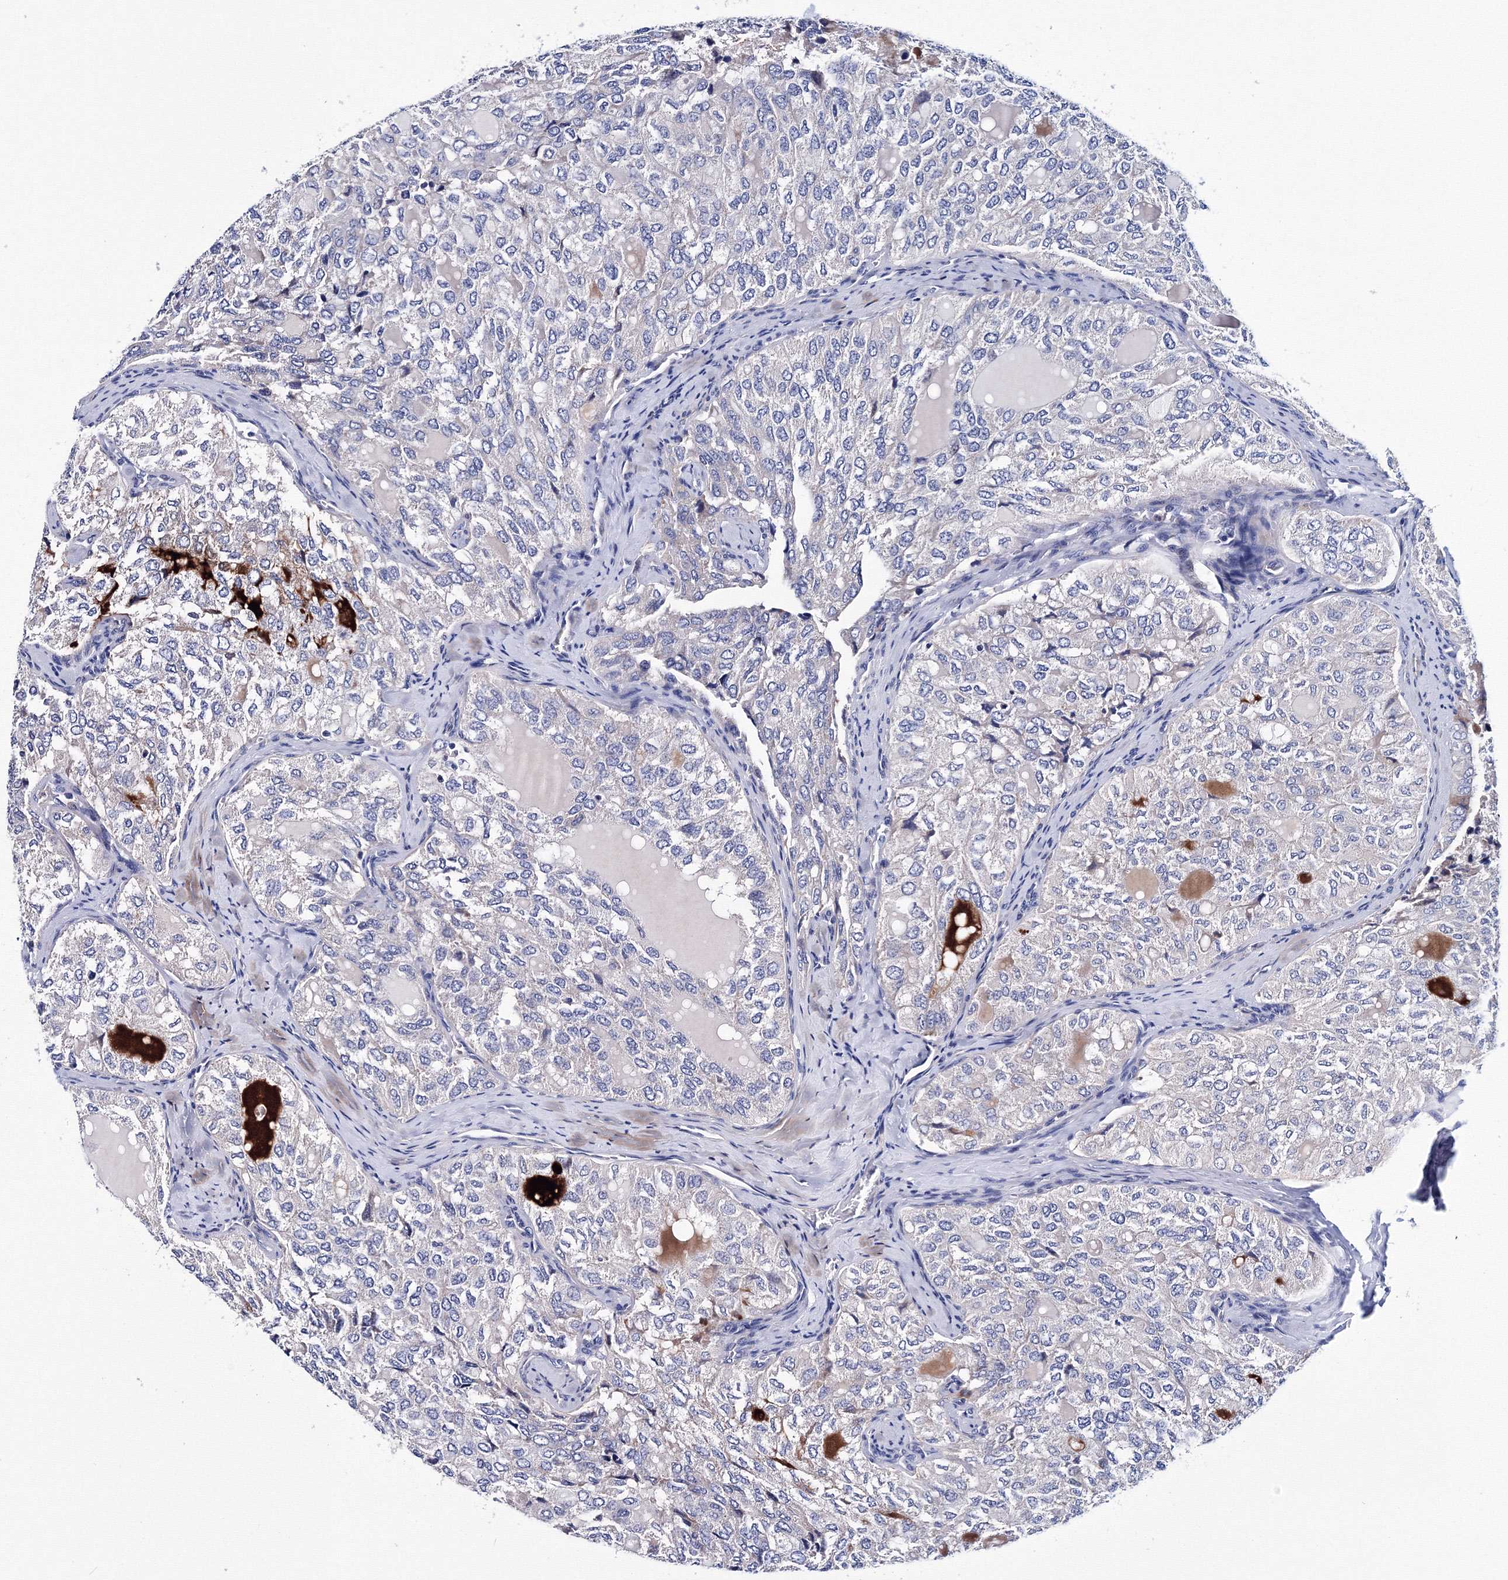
{"staining": {"intensity": "negative", "quantity": "none", "location": "none"}, "tissue": "thyroid cancer", "cell_type": "Tumor cells", "image_type": "cancer", "snomed": [{"axis": "morphology", "description": "Follicular adenoma carcinoma, NOS"}, {"axis": "topography", "description": "Thyroid gland"}], "caption": "An immunohistochemistry image of follicular adenoma carcinoma (thyroid) is shown. There is no staining in tumor cells of follicular adenoma carcinoma (thyroid). (DAB immunohistochemistry with hematoxylin counter stain).", "gene": "TRPM2", "patient": {"sex": "male", "age": 75}}